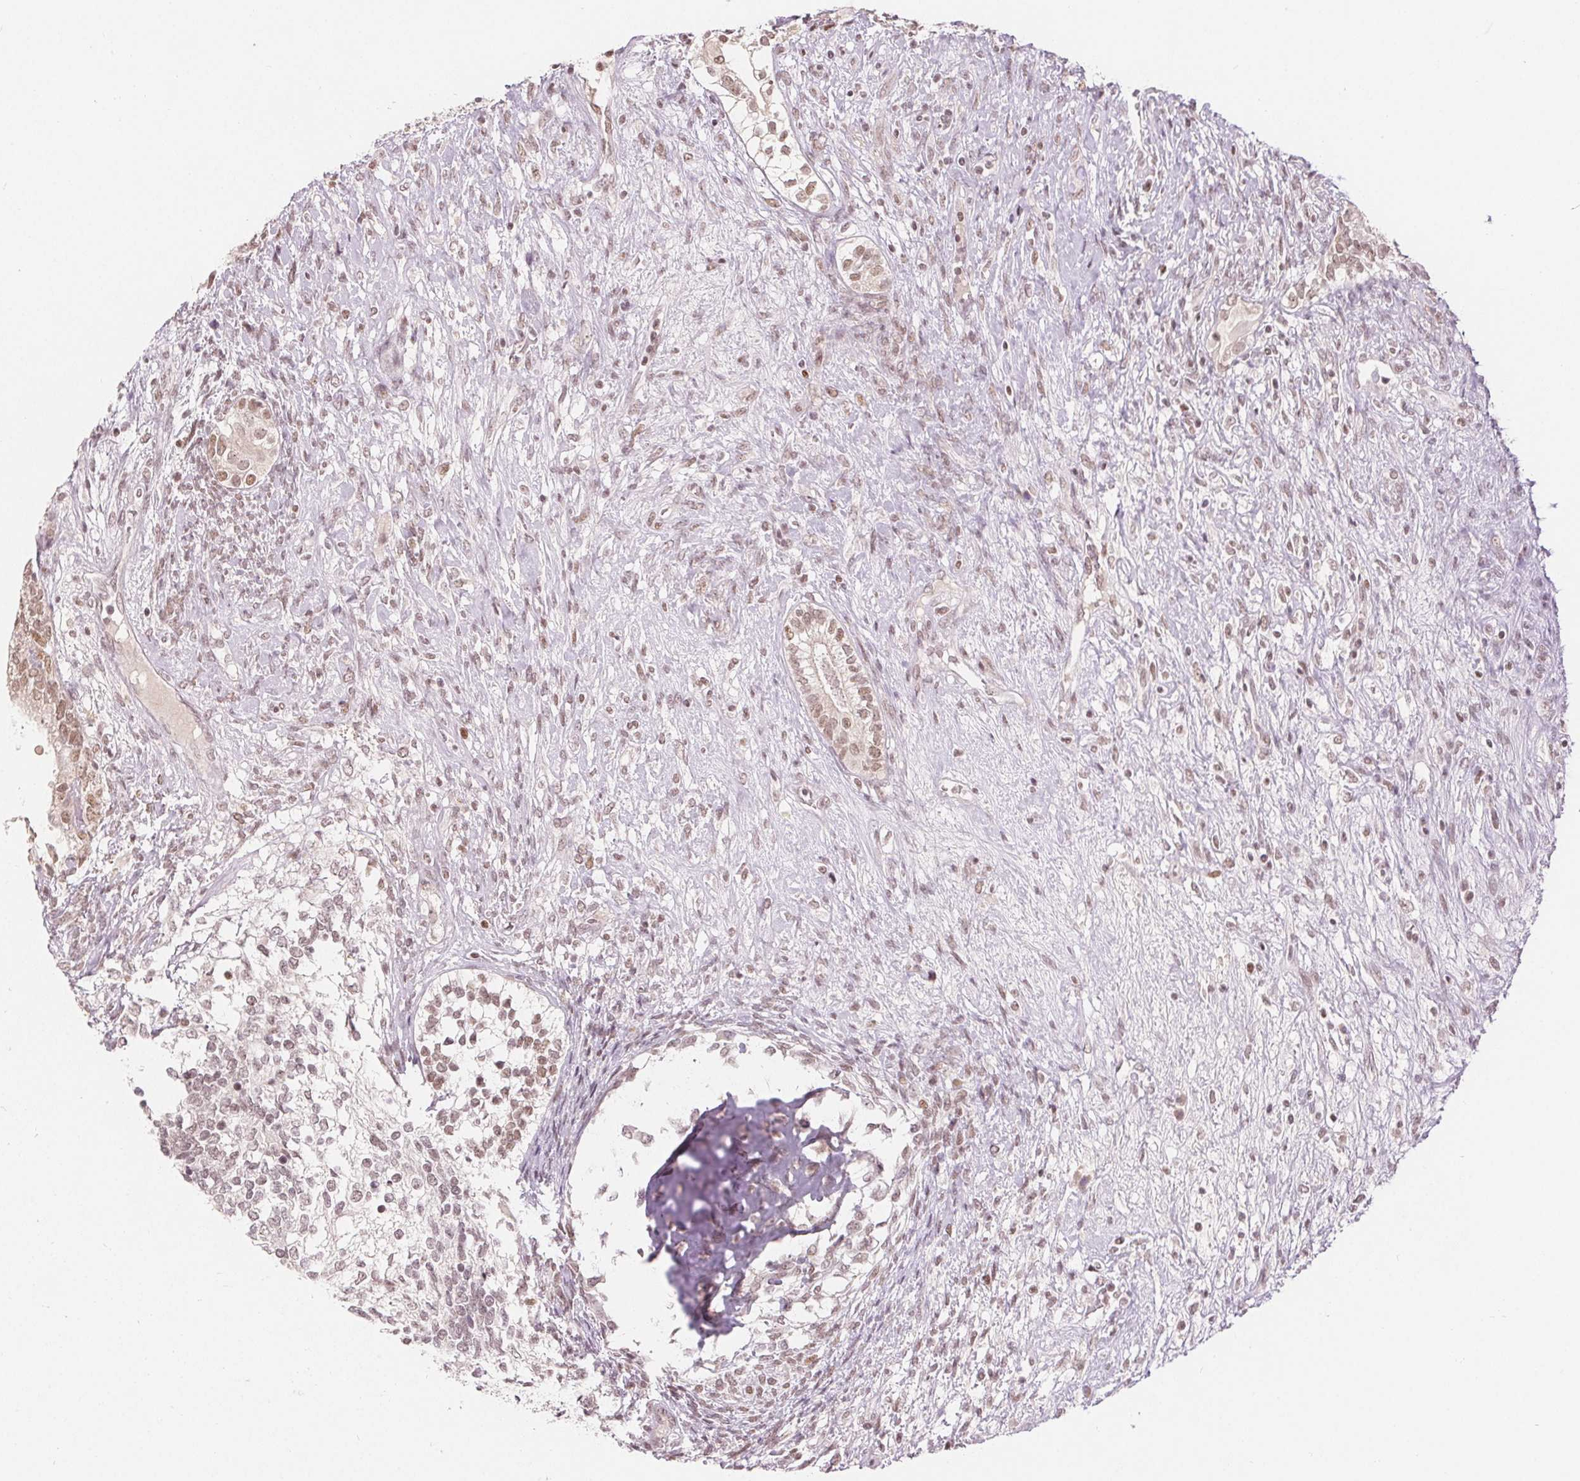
{"staining": {"intensity": "weak", "quantity": ">75%", "location": "nuclear"}, "tissue": "testis cancer", "cell_type": "Tumor cells", "image_type": "cancer", "snomed": [{"axis": "morphology", "description": "Seminoma, NOS"}, {"axis": "morphology", "description": "Carcinoma, Embryonal, NOS"}, {"axis": "topography", "description": "Testis"}], "caption": "DAB (3,3'-diaminobenzidine) immunohistochemical staining of human seminoma (testis) demonstrates weak nuclear protein expression in about >75% of tumor cells. The protein is stained brown, and the nuclei are stained in blue (DAB (3,3'-diaminobenzidine) IHC with brightfield microscopy, high magnification).", "gene": "DEK", "patient": {"sex": "male", "age": 41}}